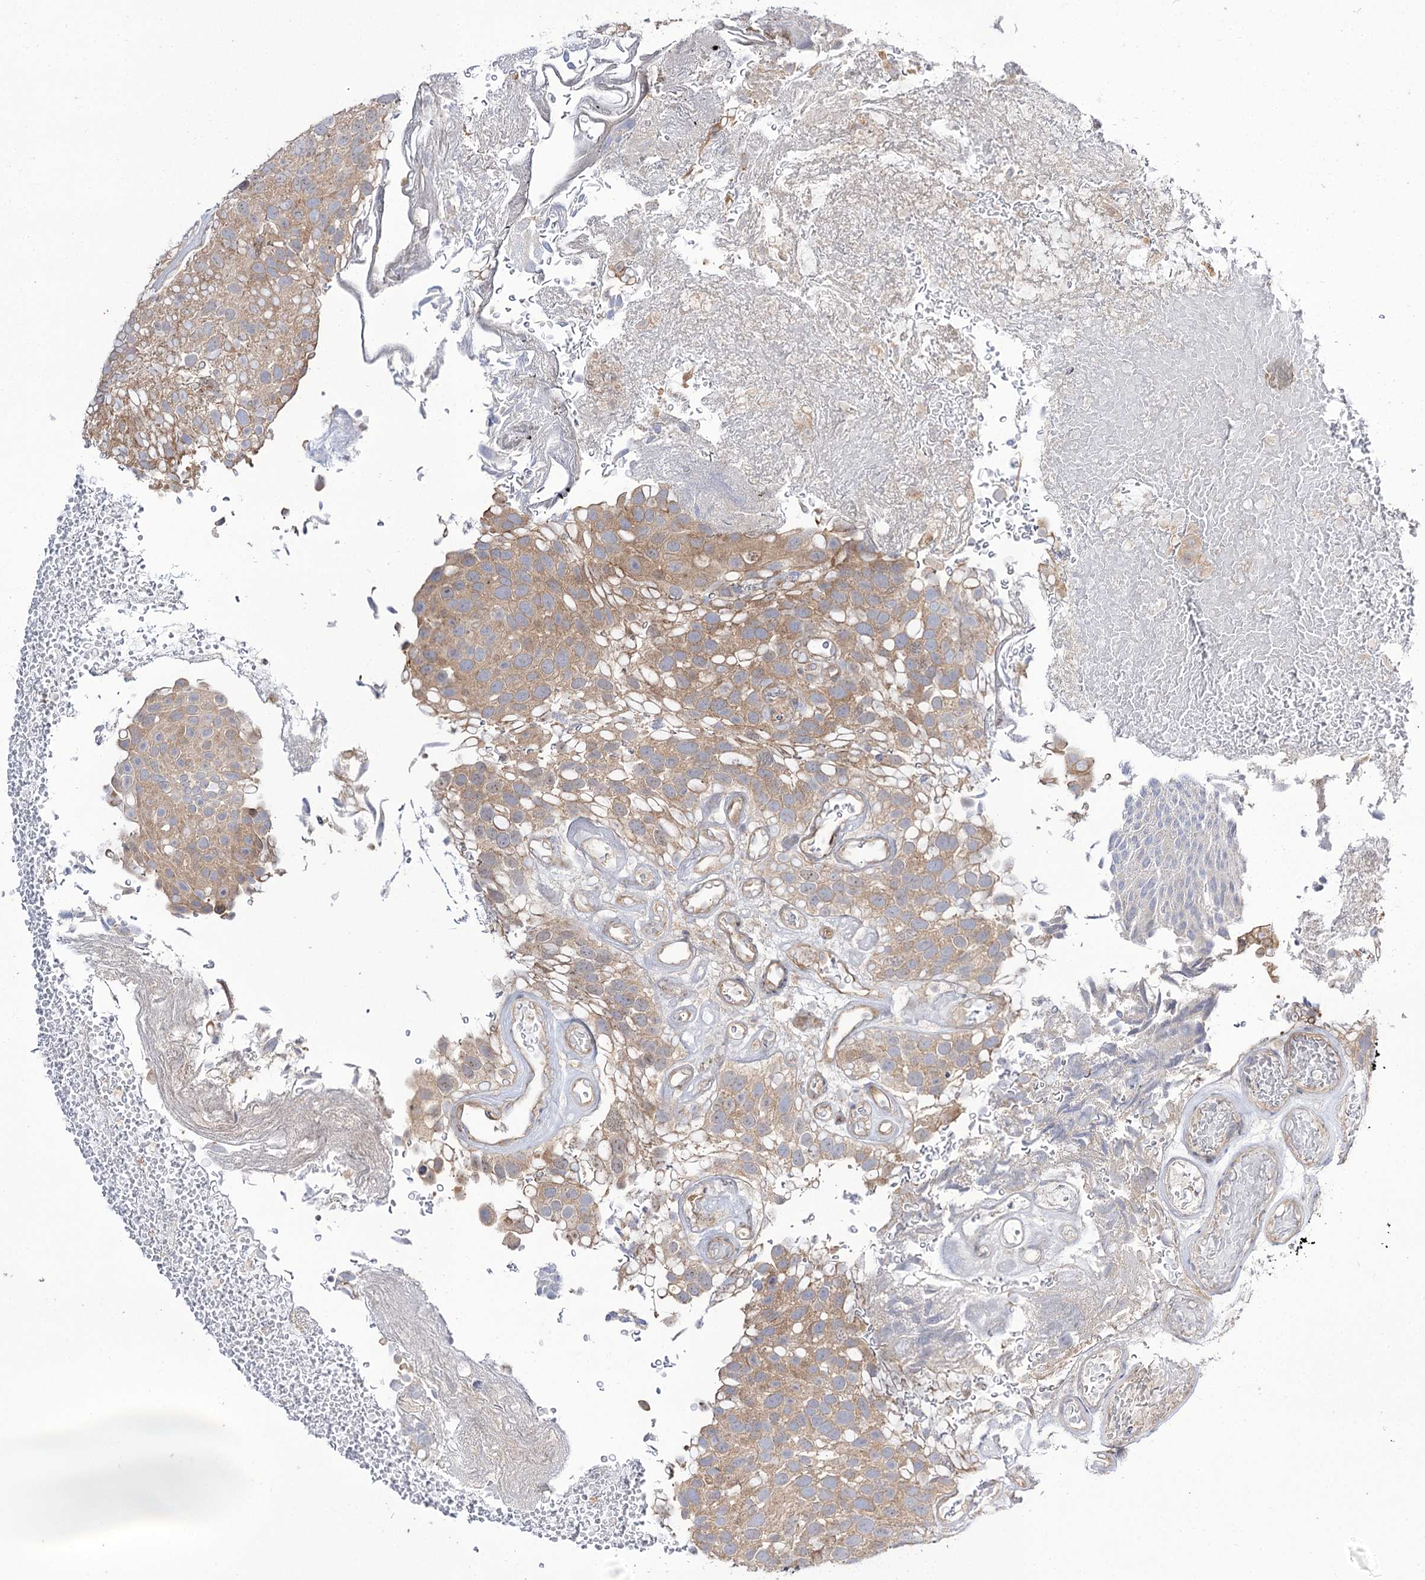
{"staining": {"intensity": "moderate", "quantity": "25%-75%", "location": "cytoplasmic/membranous"}, "tissue": "urothelial cancer", "cell_type": "Tumor cells", "image_type": "cancer", "snomed": [{"axis": "morphology", "description": "Urothelial carcinoma, Low grade"}, {"axis": "topography", "description": "Urinary bladder"}], "caption": "This is a micrograph of immunohistochemistry staining of low-grade urothelial carcinoma, which shows moderate expression in the cytoplasmic/membranous of tumor cells.", "gene": "C11orf80", "patient": {"sex": "male", "age": 78}}